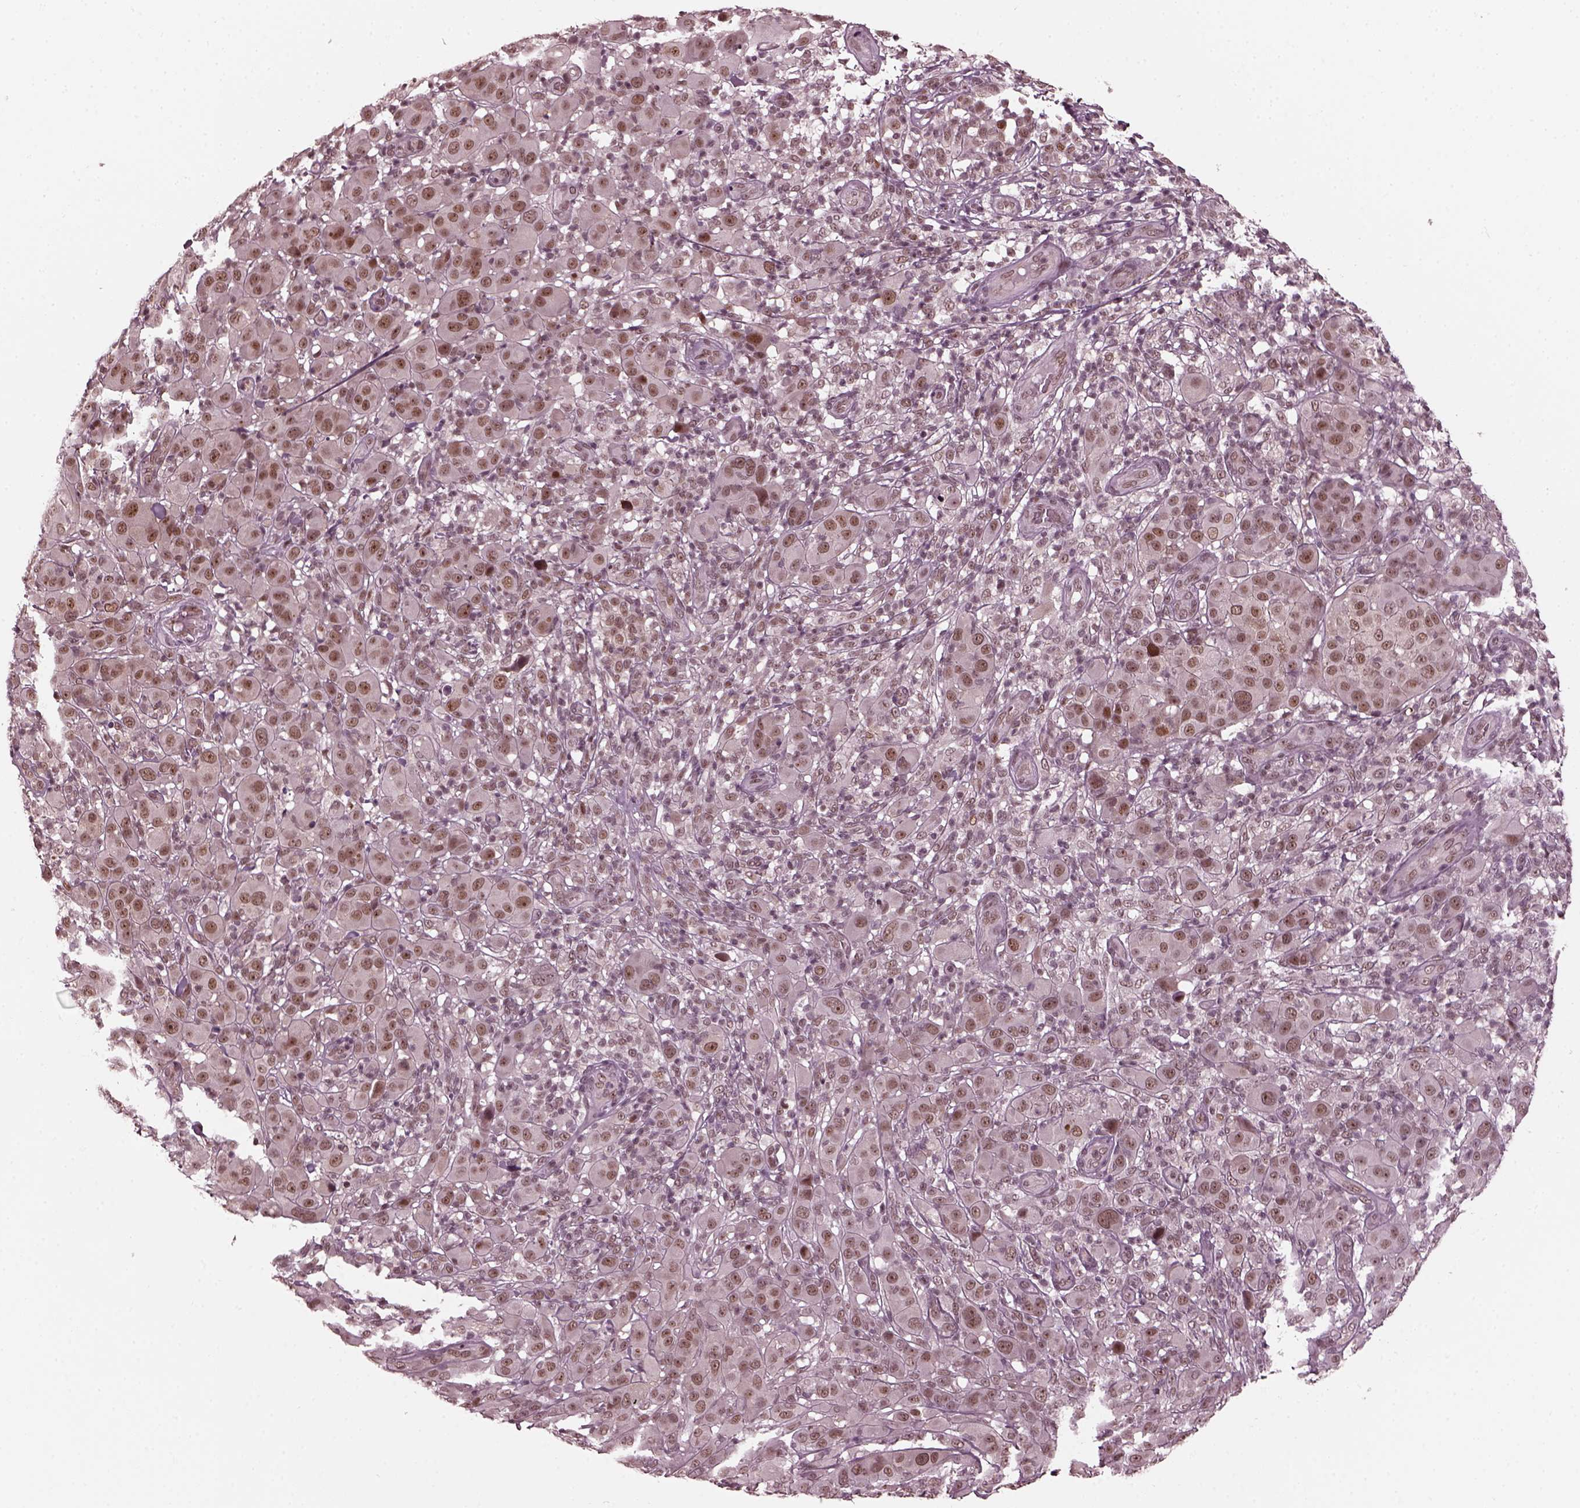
{"staining": {"intensity": "moderate", "quantity": ">75%", "location": "nuclear"}, "tissue": "melanoma", "cell_type": "Tumor cells", "image_type": "cancer", "snomed": [{"axis": "morphology", "description": "Malignant melanoma, NOS"}, {"axis": "topography", "description": "Skin"}], "caption": "An image of melanoma stained for a protein reveals moderate nuclear brown staining in tumor cells.", "gene": "TRIB3", "patient": {"sex": "female", "age": 87}}